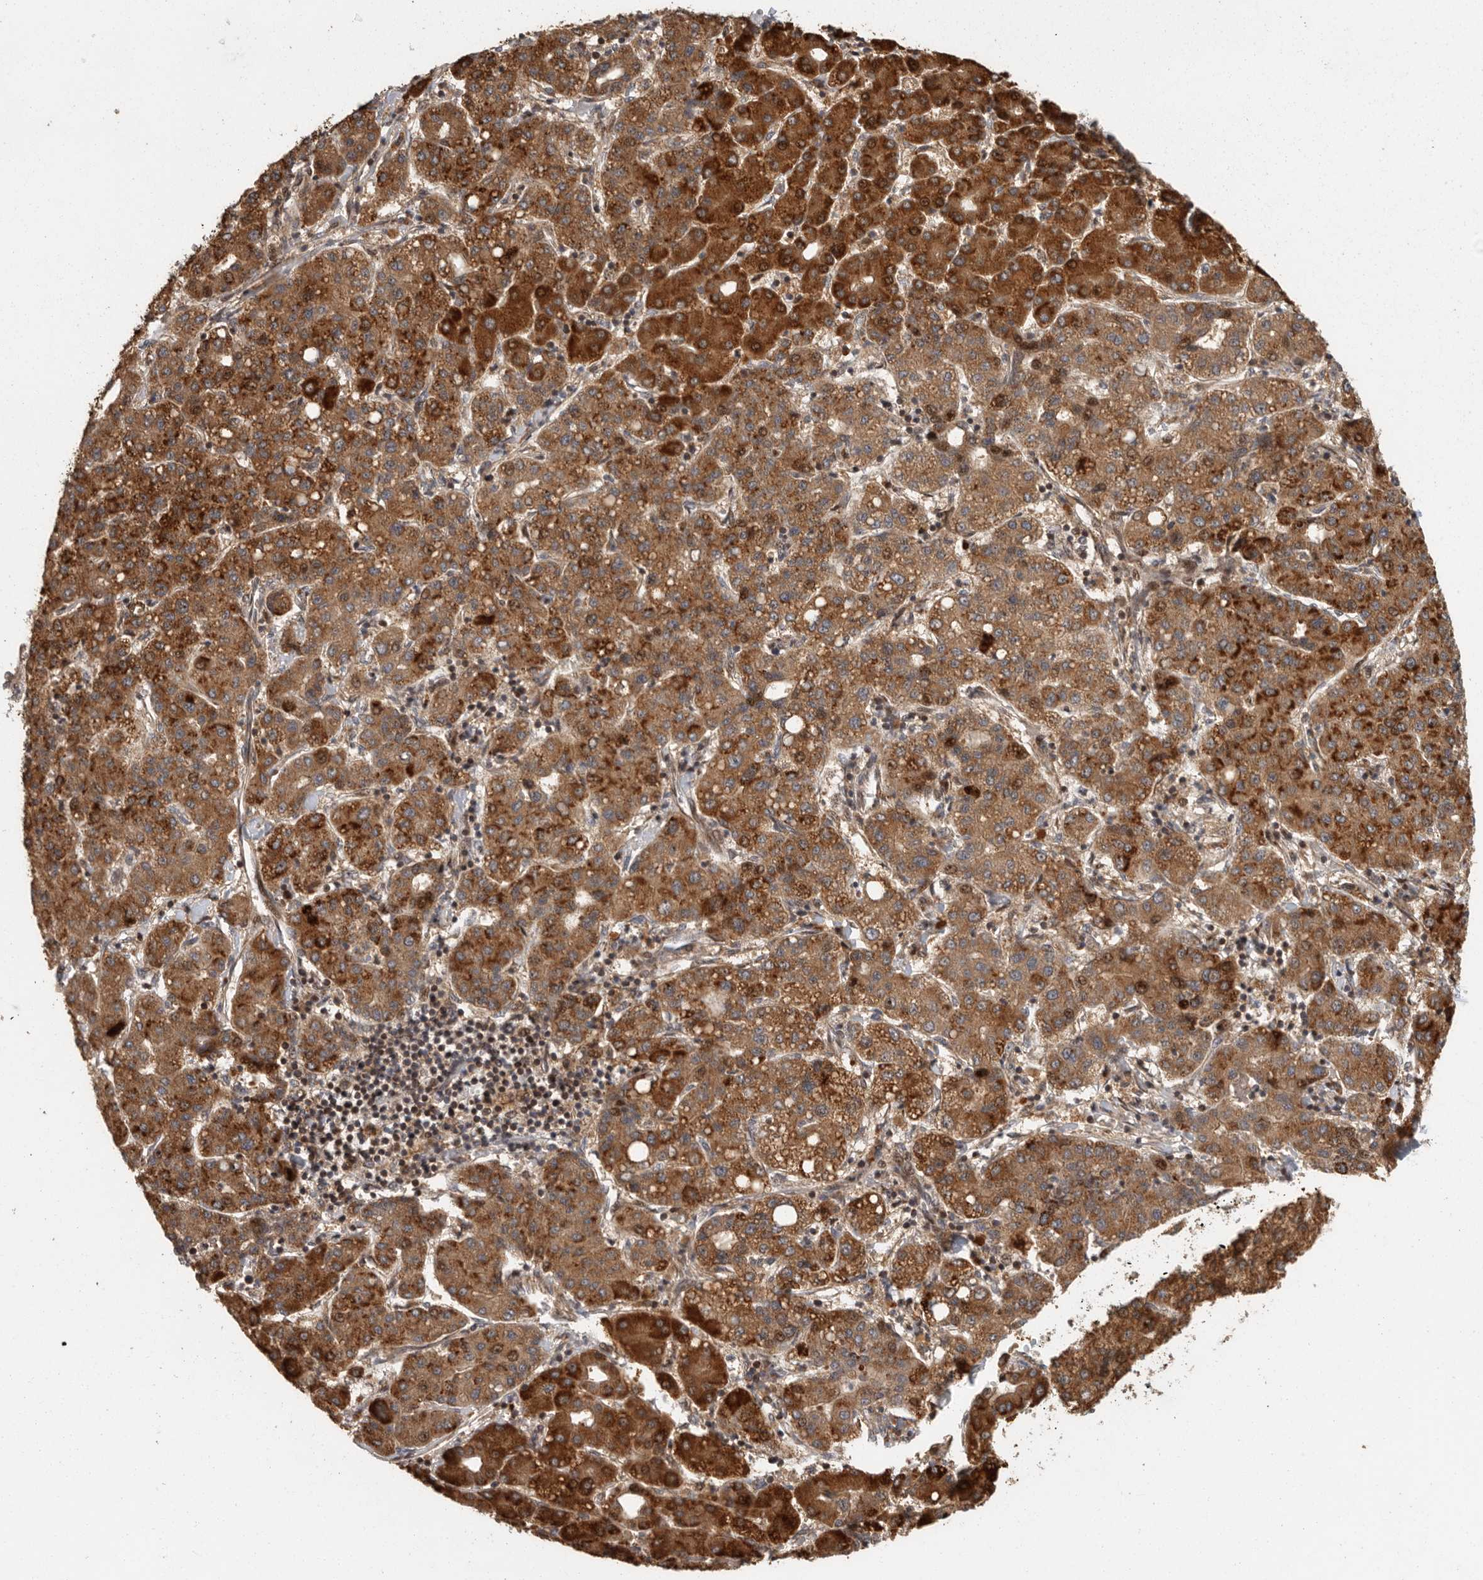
{"staining": {"intensity": "strong", "quantity": ">75%", "location": "cytoplasmic/membranous"}, "tissue": "liver cancer", "cell_type": "Tumor cells", "image_type": "cancer", "snomed": [{"axis": "morphology", "description": "Carcinoma, Hepatocellular, NOS"}, {"axis": "topography", "description": "Liver"}], "caption": "This histopathology image reveals IHC staining of human liver hepatocellular carcinoma, with high strong cytoplasmic/membranous staining in approximately >75% of tumor cells.", "gene": "SWT1", "patient": {"sex": "male", "age": 65}}